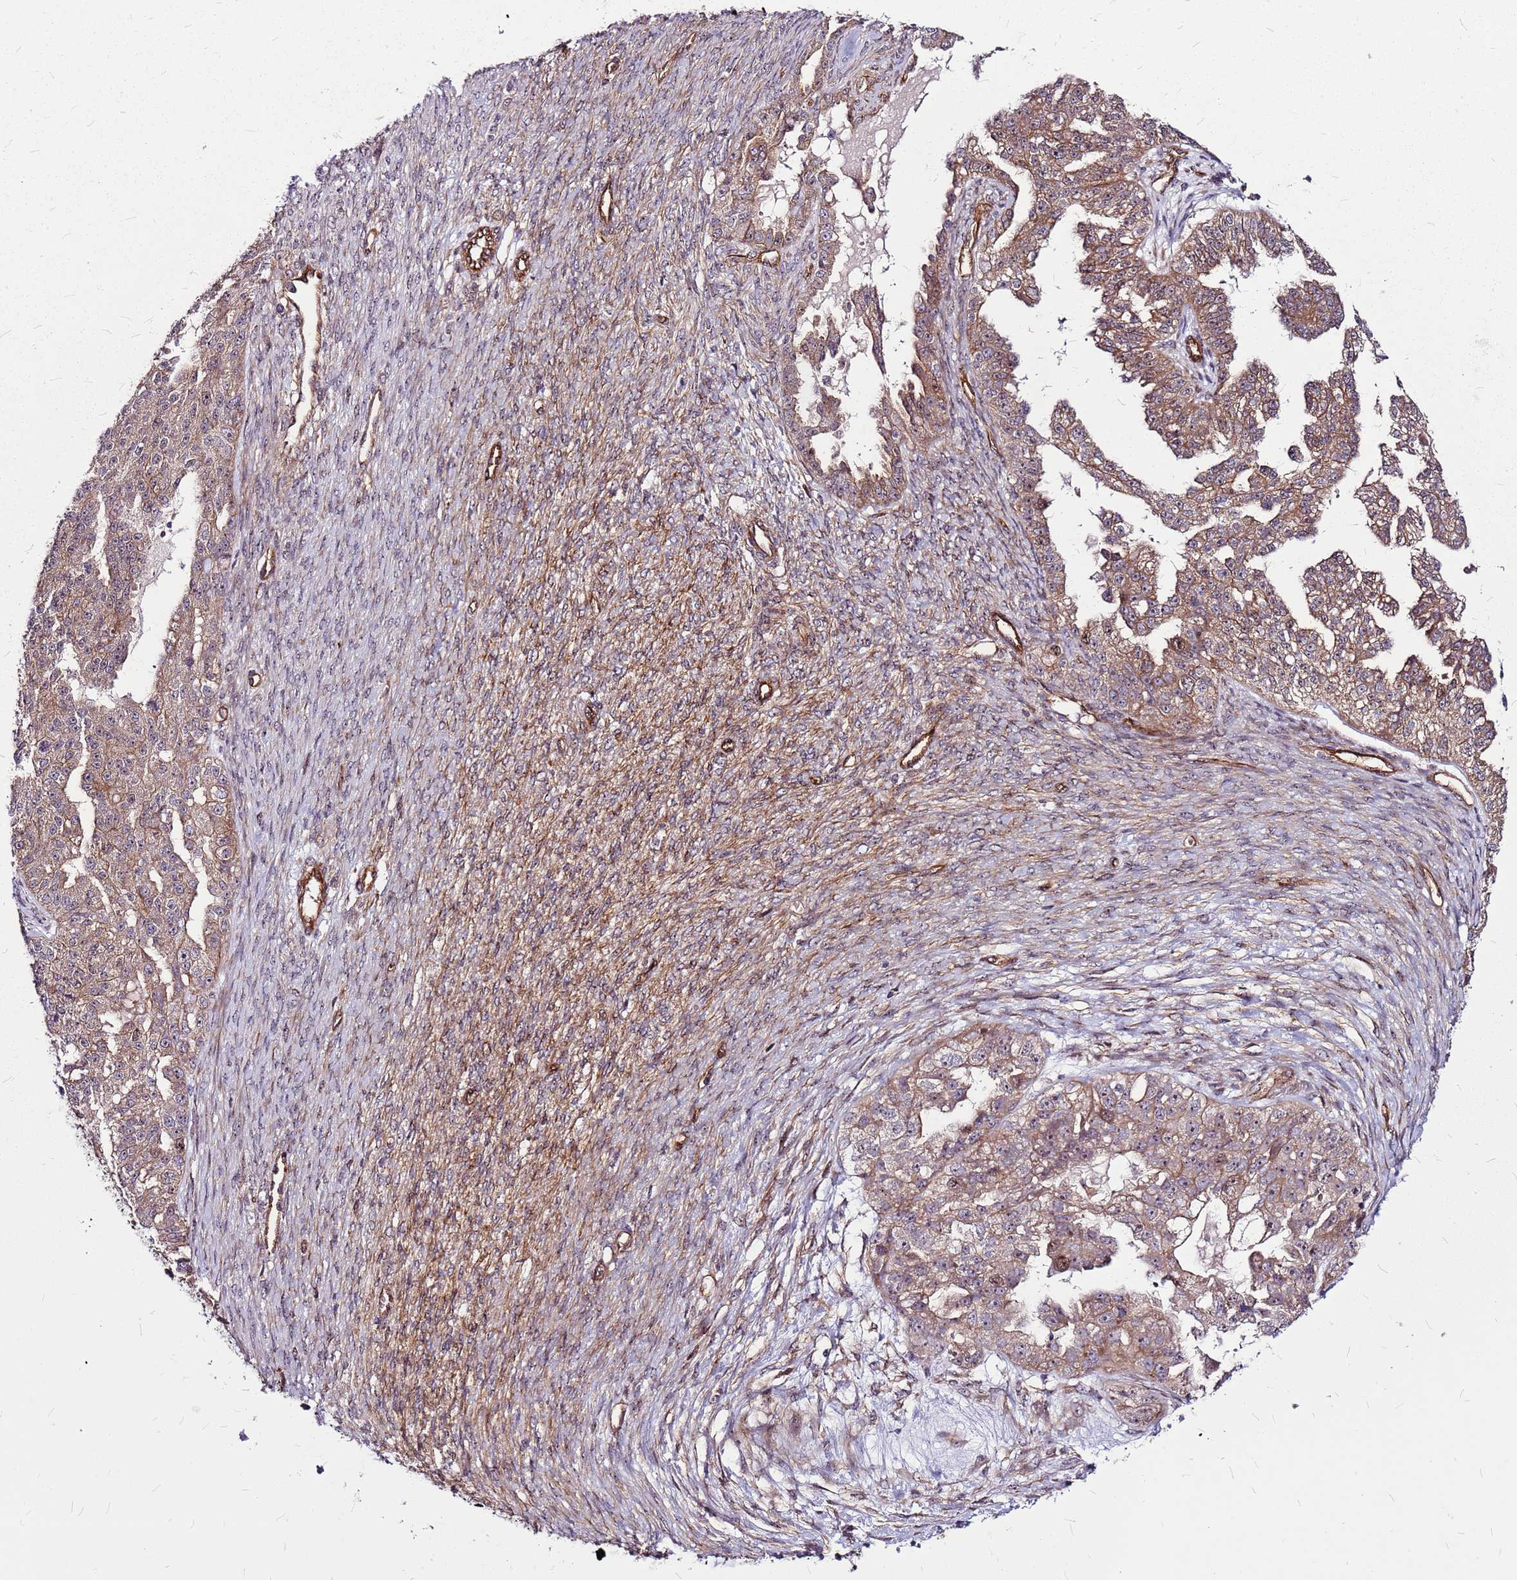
{"staining": {"intensity": "moderate", "quantity": ">75%", "location": "cytoplasmic/membranous"}, "tissue": "ovarian cancer", "cell_type": "Tumor cells", "image_type": "cancer", "snomed": [{"axis": "morphology", "description": "Cystadenocarcinoma, serous, NOS"}, {"axis": "topography", "description": "Ovary"}], "caption": "Immunohistochemistry (IHC) staining of ovarian cancer (serous cystadenocarcinoma), which shows medium levels of moderate cytoplasmic/membranous staining in about >75% of tumor cells indicating moderate cytoplasmic/membranous protein positivity. The staining was performed using DAB (brown) for protein detection and nuclei were counterstained in hematoxylin (blue).", "gene": "TOPAZ1", "patient": {"sex": "female", "age": 58}}